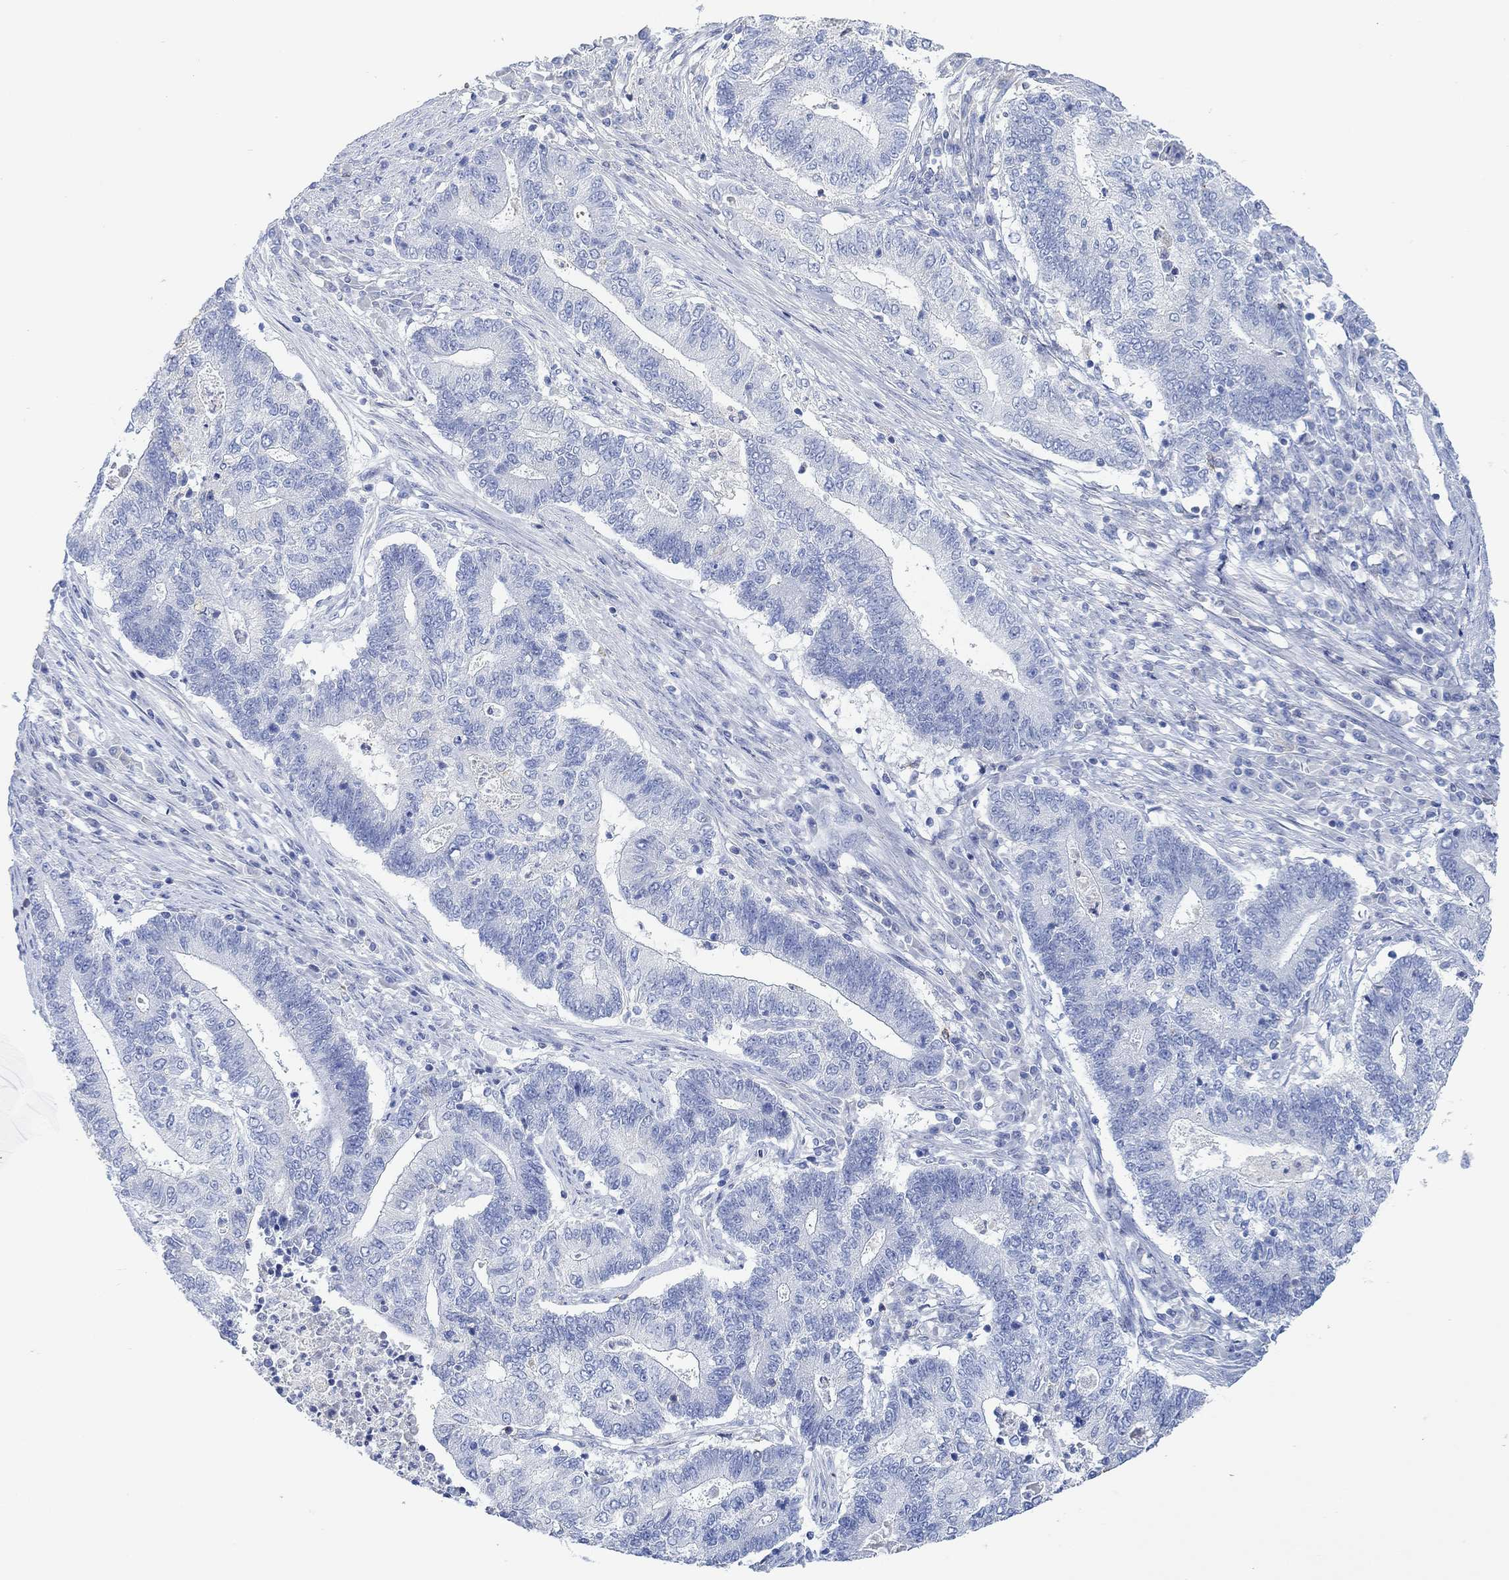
{"staining": {"intensity": "negative", "quantity": "none", "location": "none"}, "tissue": "endometrial cancer", "cell_type": "Tumor cells", "image_type": "cancer", "snomed": [{"axis": "morphology", "description": "Adenocarcinoma, NOS"}, {"axis": "topography", "description": "Uterus"}, {"axis": "topography", "description": "Endometrium"}], "caption": "A high-resolution micrograph shows IHC staining of endometrial cancer, which displays no significant staining in tumor cells. Brightfield microscopy of IHC stained with DAB (brown) and hematoxylin (blue), captured at high magnification.", "gene": "PPP1R17", "patient": {"sex": "female", "age": 54}}